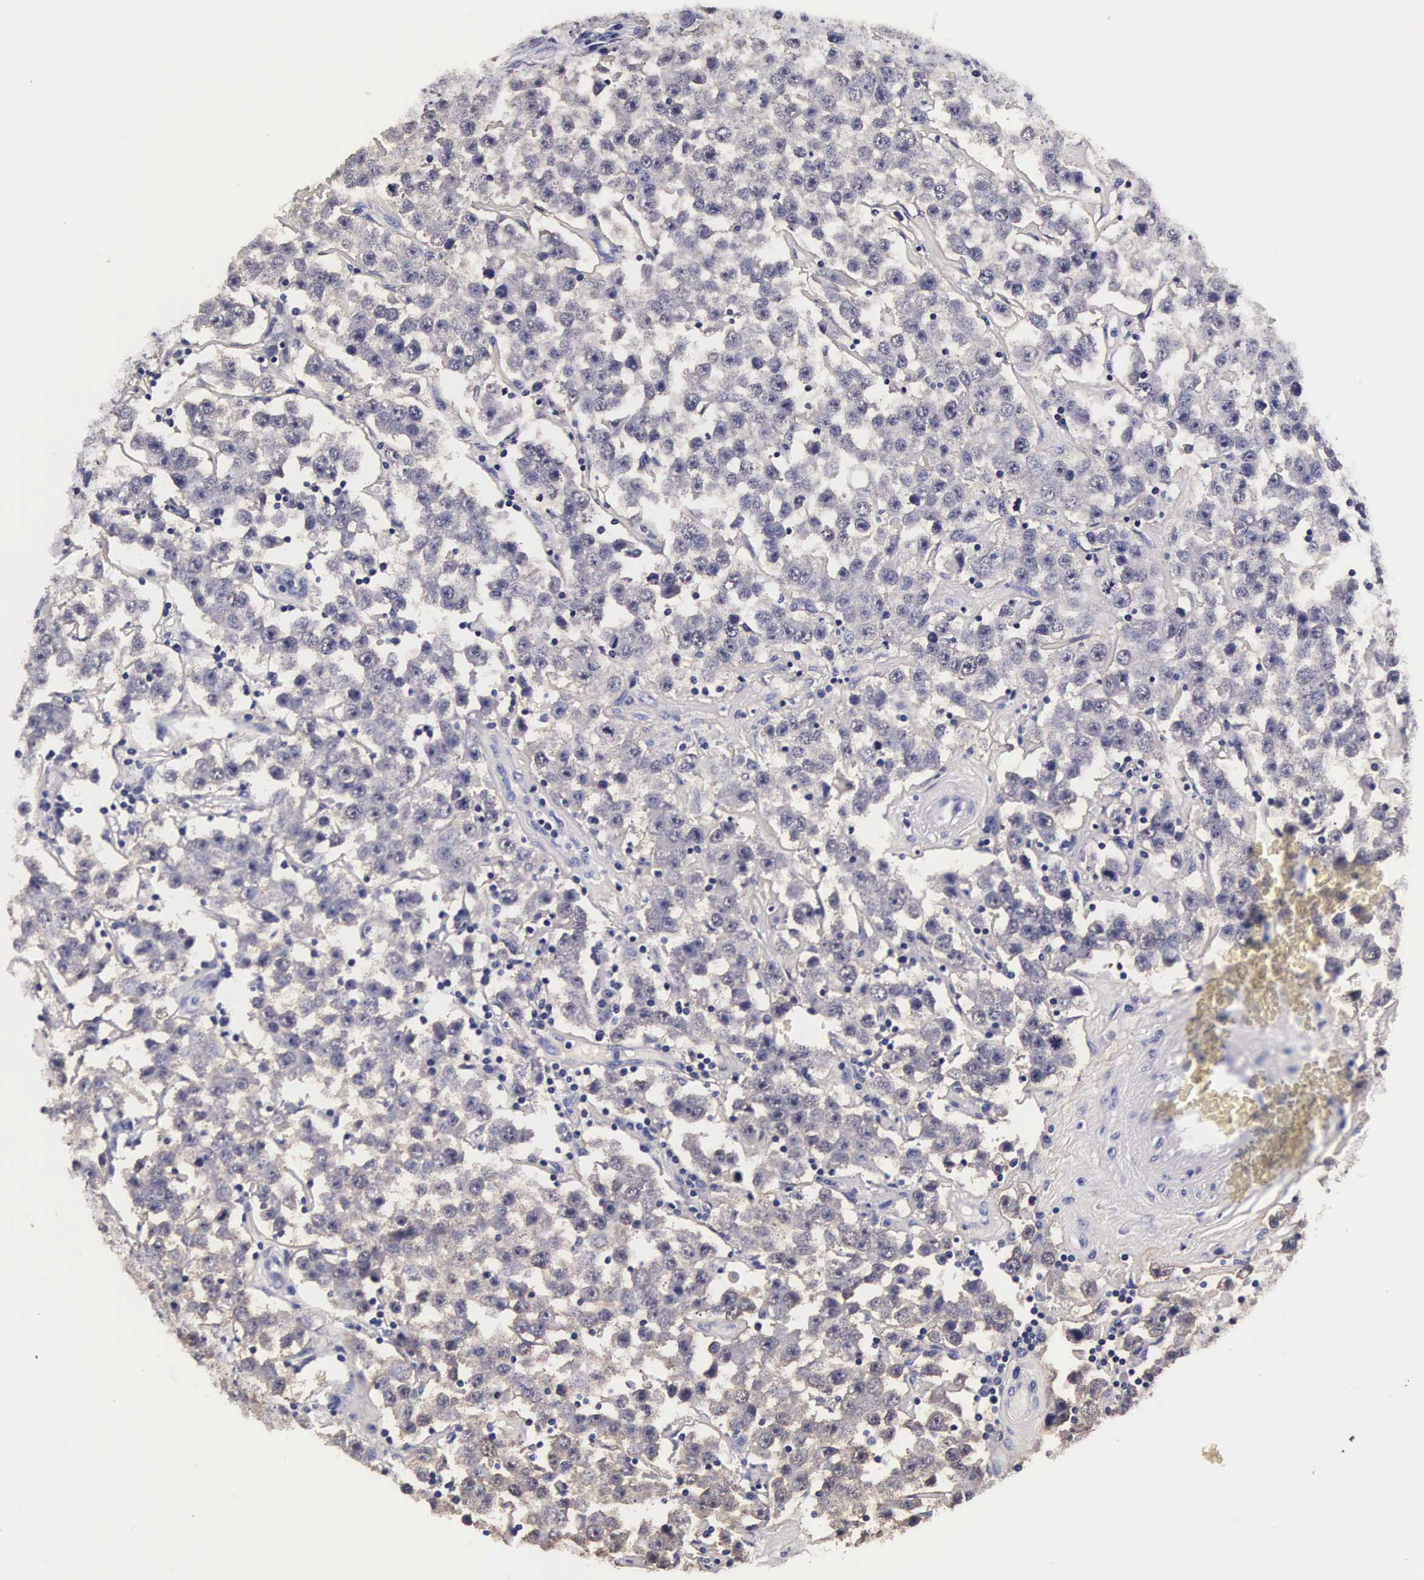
{"staining": {"intensity": "negative", "quantity": "none", "location": "none"}, "tissue": "testis cancer", "cell_type": "Tumor cells", "image_type": "cancer", "snomed": [{"axis": "morphology", "description": "Seminoma, NOS"}, {"axis": "topography", "description": "Testis"}], "caption": "DAB (3,3'-diaminobenzidine) immunohistochemical staining of human testis cancer demonstrates no significant positivity in tumor cells.", "gene": "TECPR2", "patient": {"sex": "male", "age": 52}}